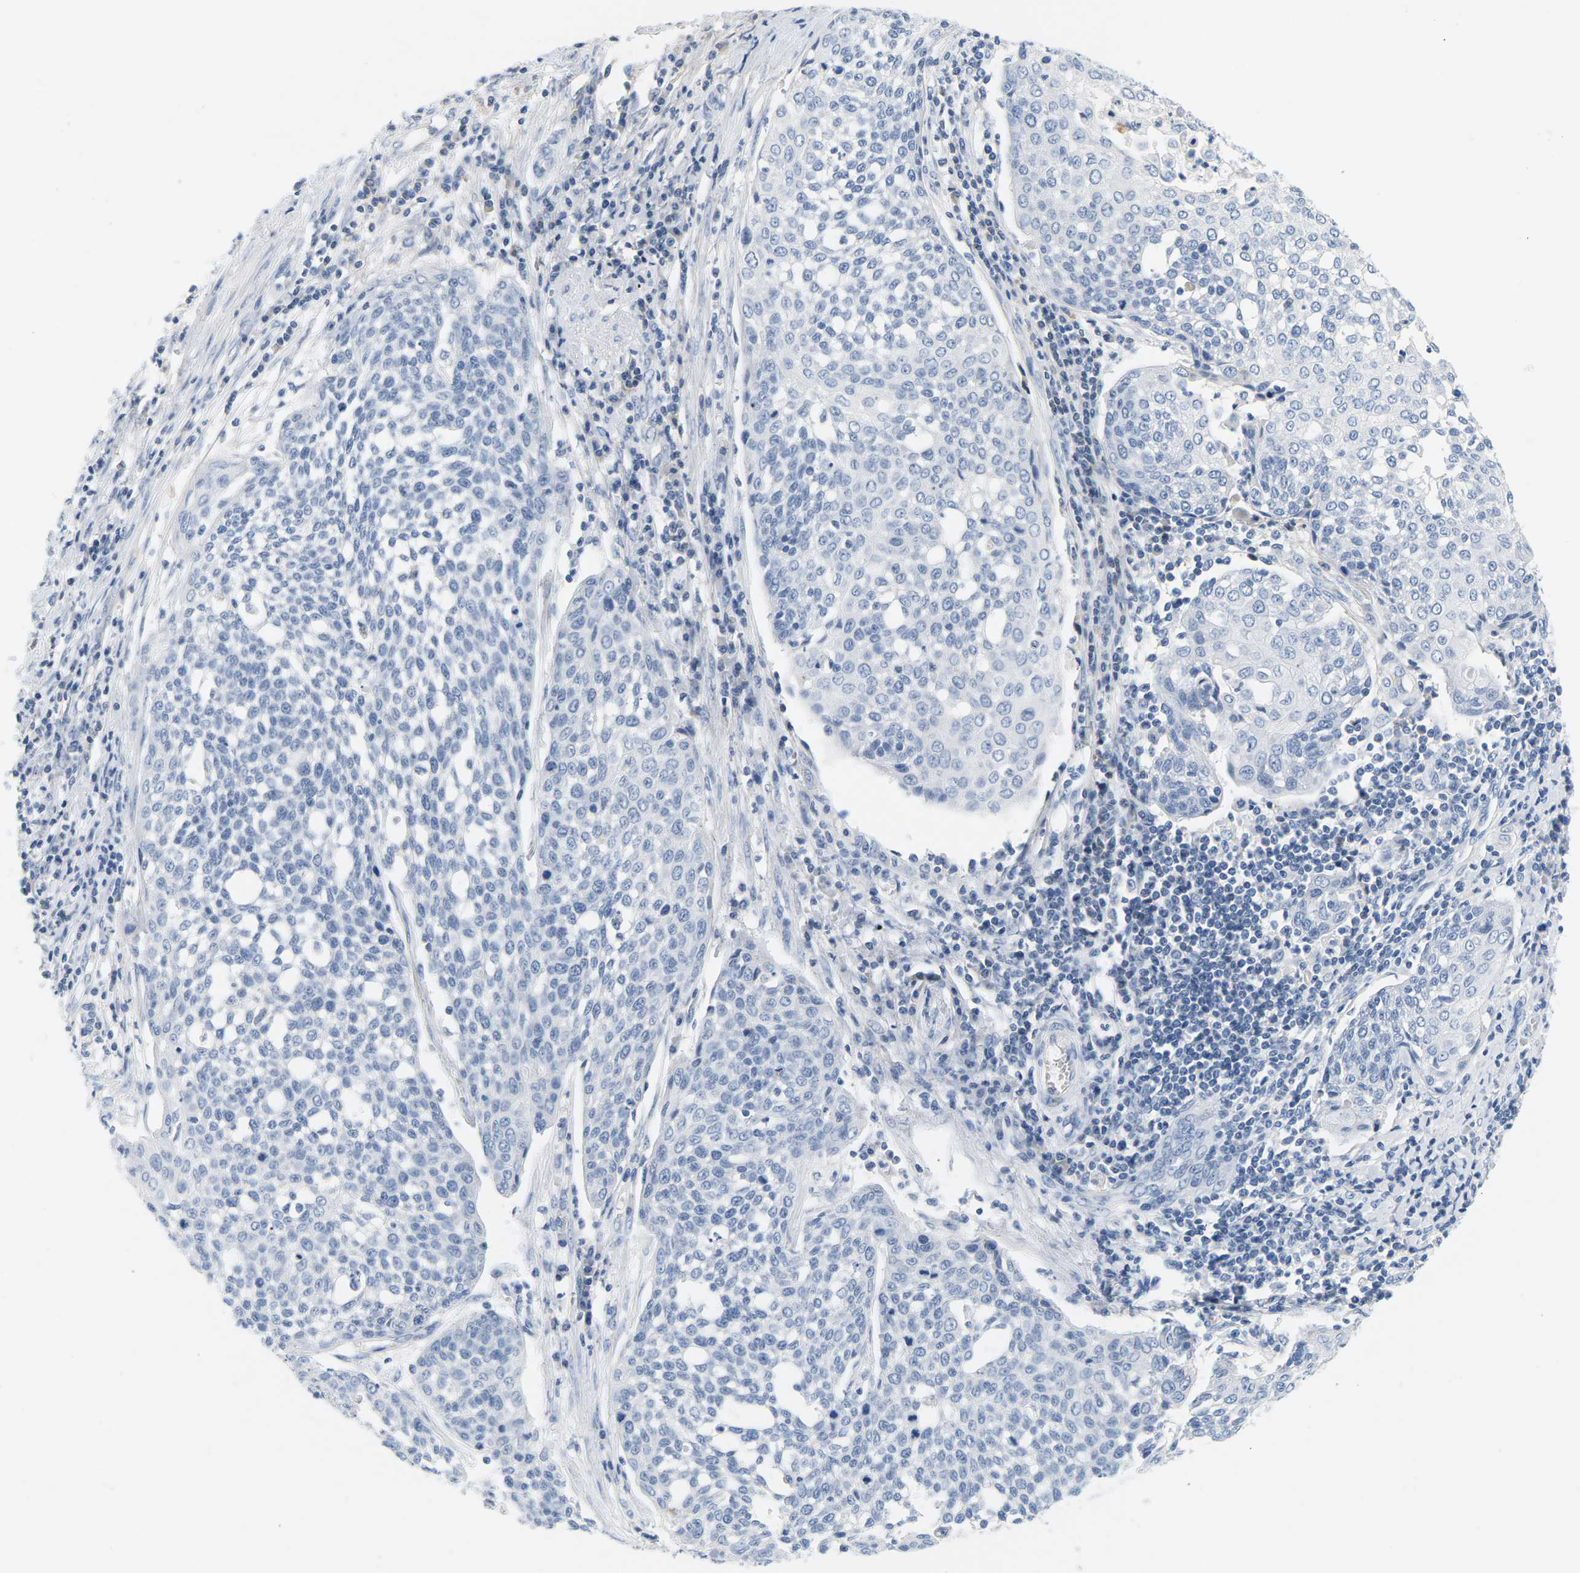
{"staining": {"intensity": "negative", "quantity": "none", "location": "none"}, "tissue": "cervical cancer", "cell_type": "Tumor cells", "image_type": "cancer", "snomed": [{"axis": "morphology", "description": "Squamous cell carcinoma, NOS"}, {"axis": "topography", "description": "Cervix"}], "caption": "The IHC photomicrograph has no significant positivity in tumor cells of cervical cancer (squamous cell carcinoma) tissue. (DAB (3,3'-diaminobenzidine) IHC, high magnification).", "gene": "APOB", "patient": {"sex": "female", "age": 34}}